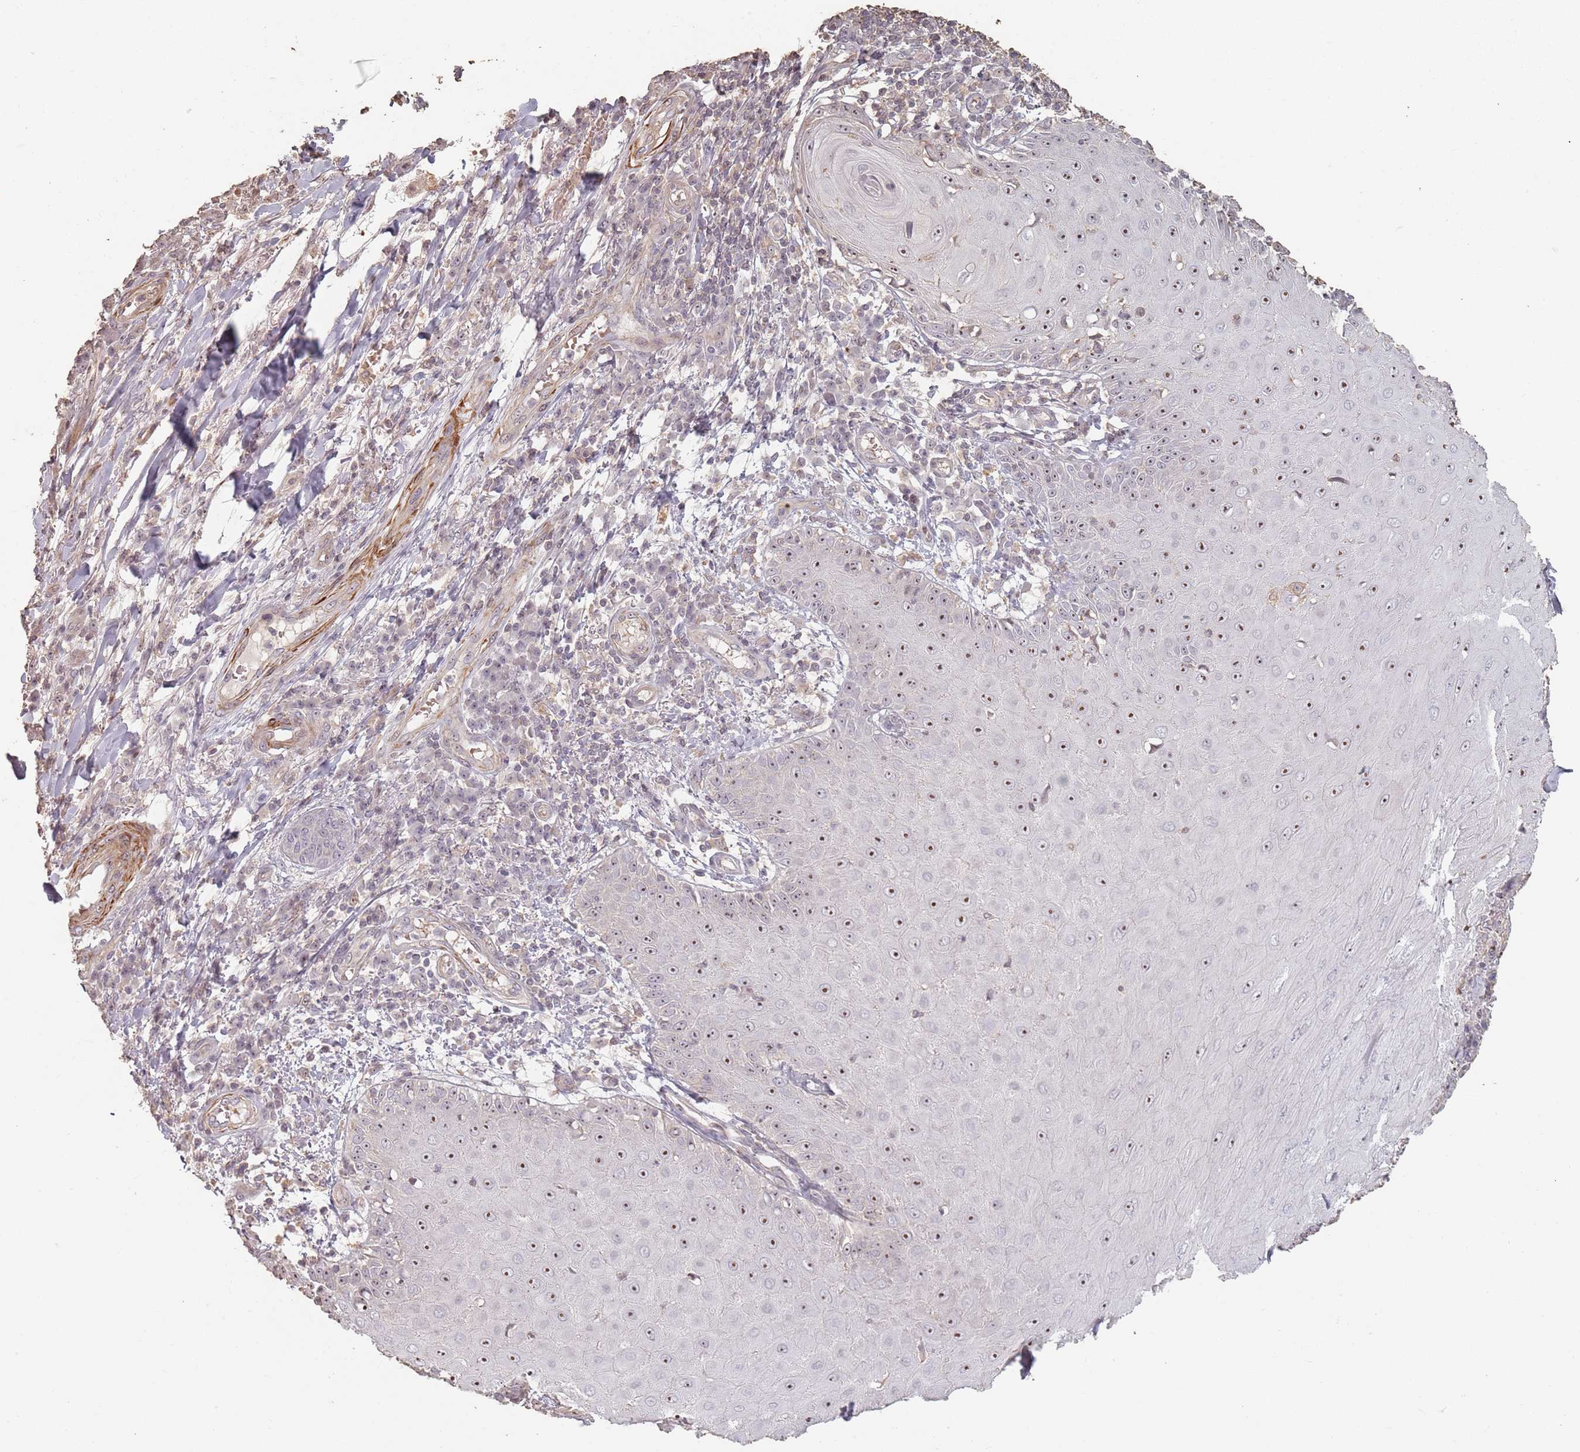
{"staining": {"intensity": "moderate", "quantity": ">75%", "location": "nuclear"}, "tissue": "skin cancer", "cell_type": "Tumor cells", "image_type": "cancer", "snomed": [{"axis": "morphology", "description": "Squamous cell carcinoma, NOS"}, {"axis": "topography", "description": "Skin"}], "caption": "Protein staining demonstrates moderate nuclear positivity in approximately >75% of tumor cells in squamous cell carcinoma (skin). Ihc stains the protein of interest in brown and the nuclei are stained blue.", "gene": "ADTRP", "patient": {"sex": "male", "age": 70}}